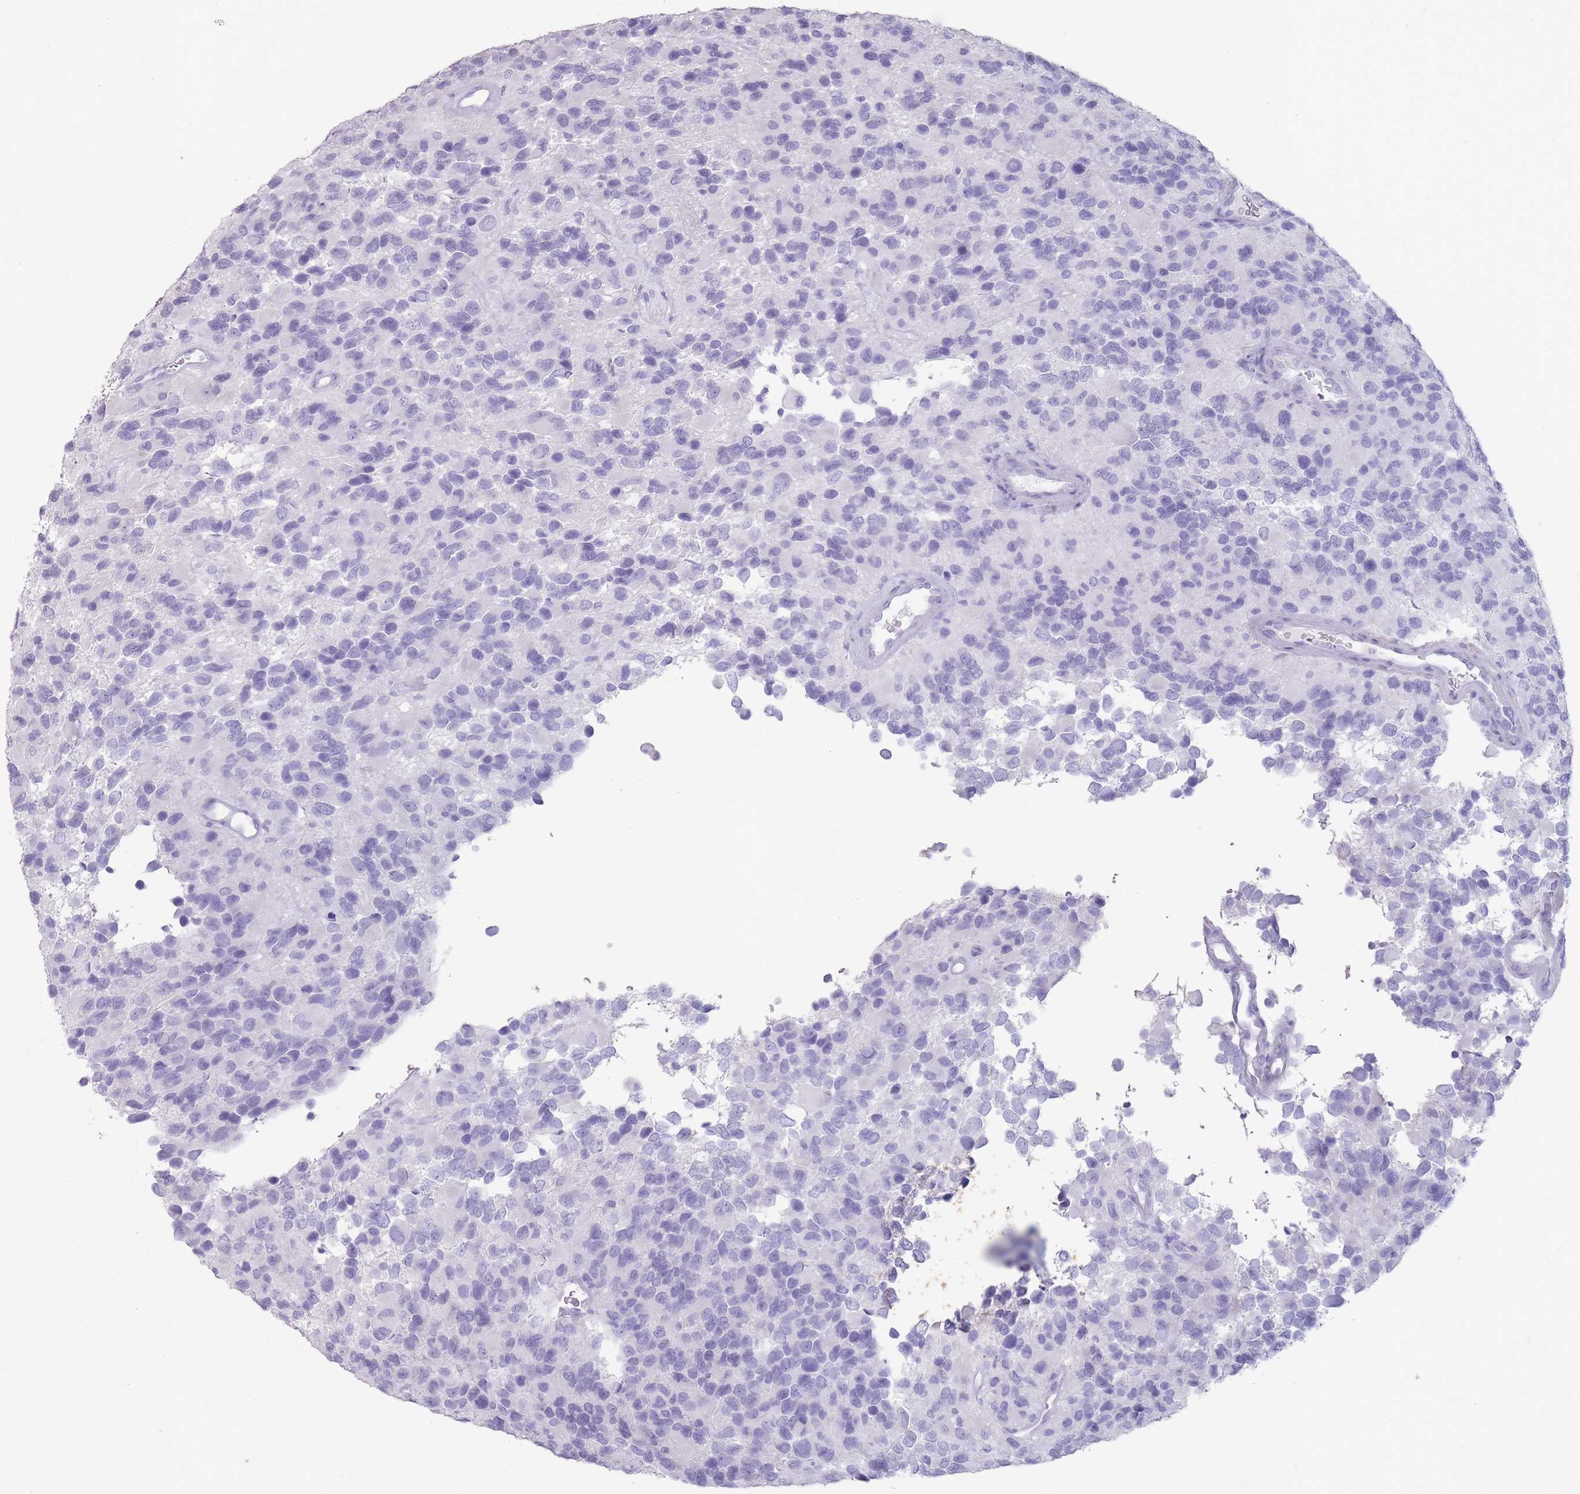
{"staining": {"intensity": "negative", "quantity": "none", "location": "none"}, "tissue": "glioma", "cell_type": "Tumor cells", "image_type": "cancer", "snomed": [{"axis": "morphology", "description": "Glioma, malignant, High grade"}, {"axis": "topography", "description": "Brain"}], "caption": "High magnification brightfield microscopy of malignant high-grade glioma stained with DAB (3,3'-diaminobenzidine) (brown) and counterstained with hematoxylin (blue): tumor cells show no significant staining.", "gene": "RHBG", "patient": {"sex": "male", "age": 77}}